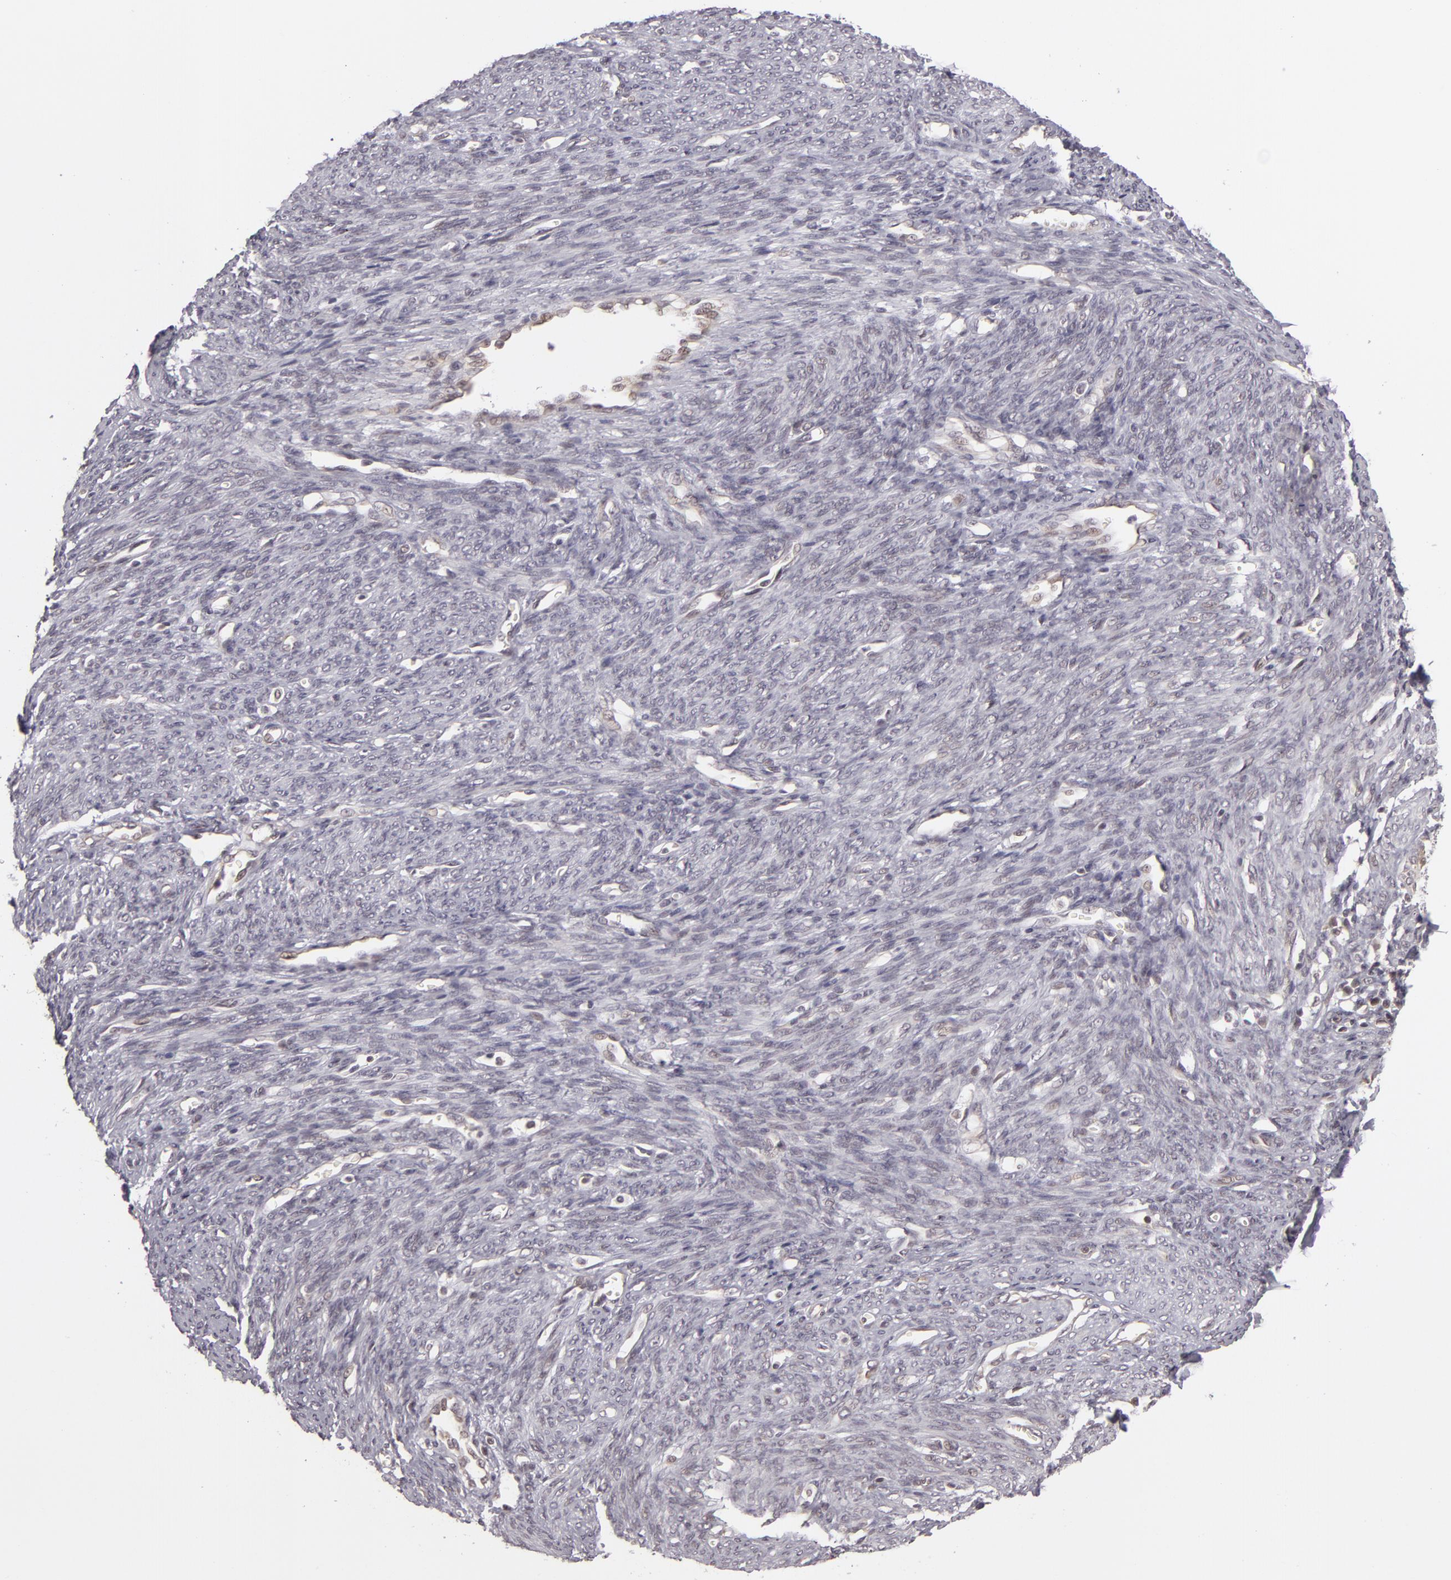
{"staining": {"intensity": "negative", "quantity": "none", "location": "none"}, "tissue": "endometrium", "cell_type": "Cells in endometrial stroma", "image_type": "normal", "snomed": [{"axis": "morphology", "description": "Normal tissue, NOS"}, {"axis": "topography", "description": "Uterus"}], "caption": "Immunohistochemistry of normal human endometrium exhibits no positivity in cells in endometrial stroma.", "gene": "ZNF133", "patient": {"sex": "female", "age": 83}}